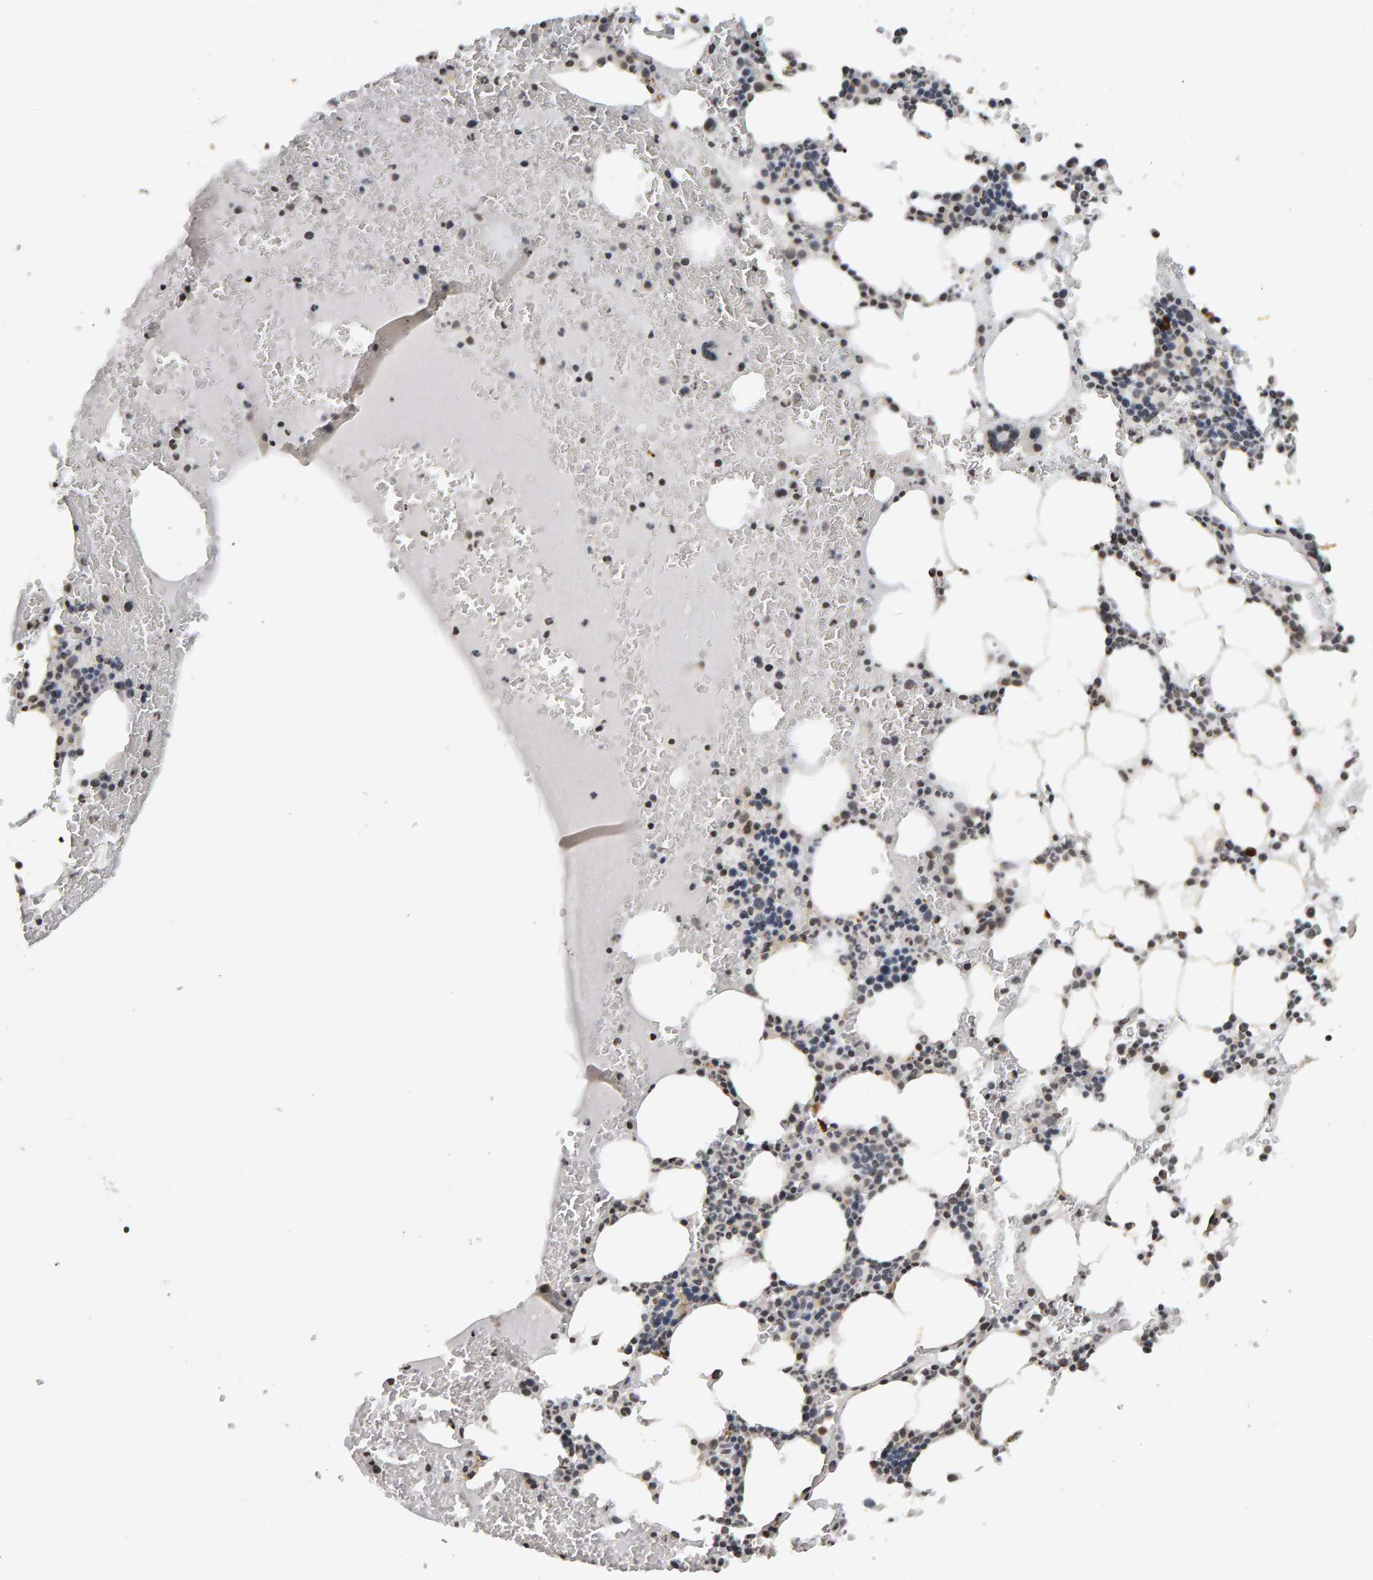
{"staining": {"intensity": "moderate", "quantity": "<25%", "location": "nuclear"}, "tissue": "bone marrow", "cell_type": "Hematopoietic cells", "image_type": "normal", "snomed": [{"axis": "morphology", "description": "Normal tissue, NOS"}, {"axis": "morphology", "description": "Inflammation, NOS"}, {"axis": "topography", "description": "Bone marrow"}], "caption": "Immunohistochemistry (IHC) of unremarkable human bone marrow shows low levels of moderate nuclear staining in about <25% of hematopoietic cells.", "gene": "TRAM1", "patient": {"sex": "female", "age": 67}}